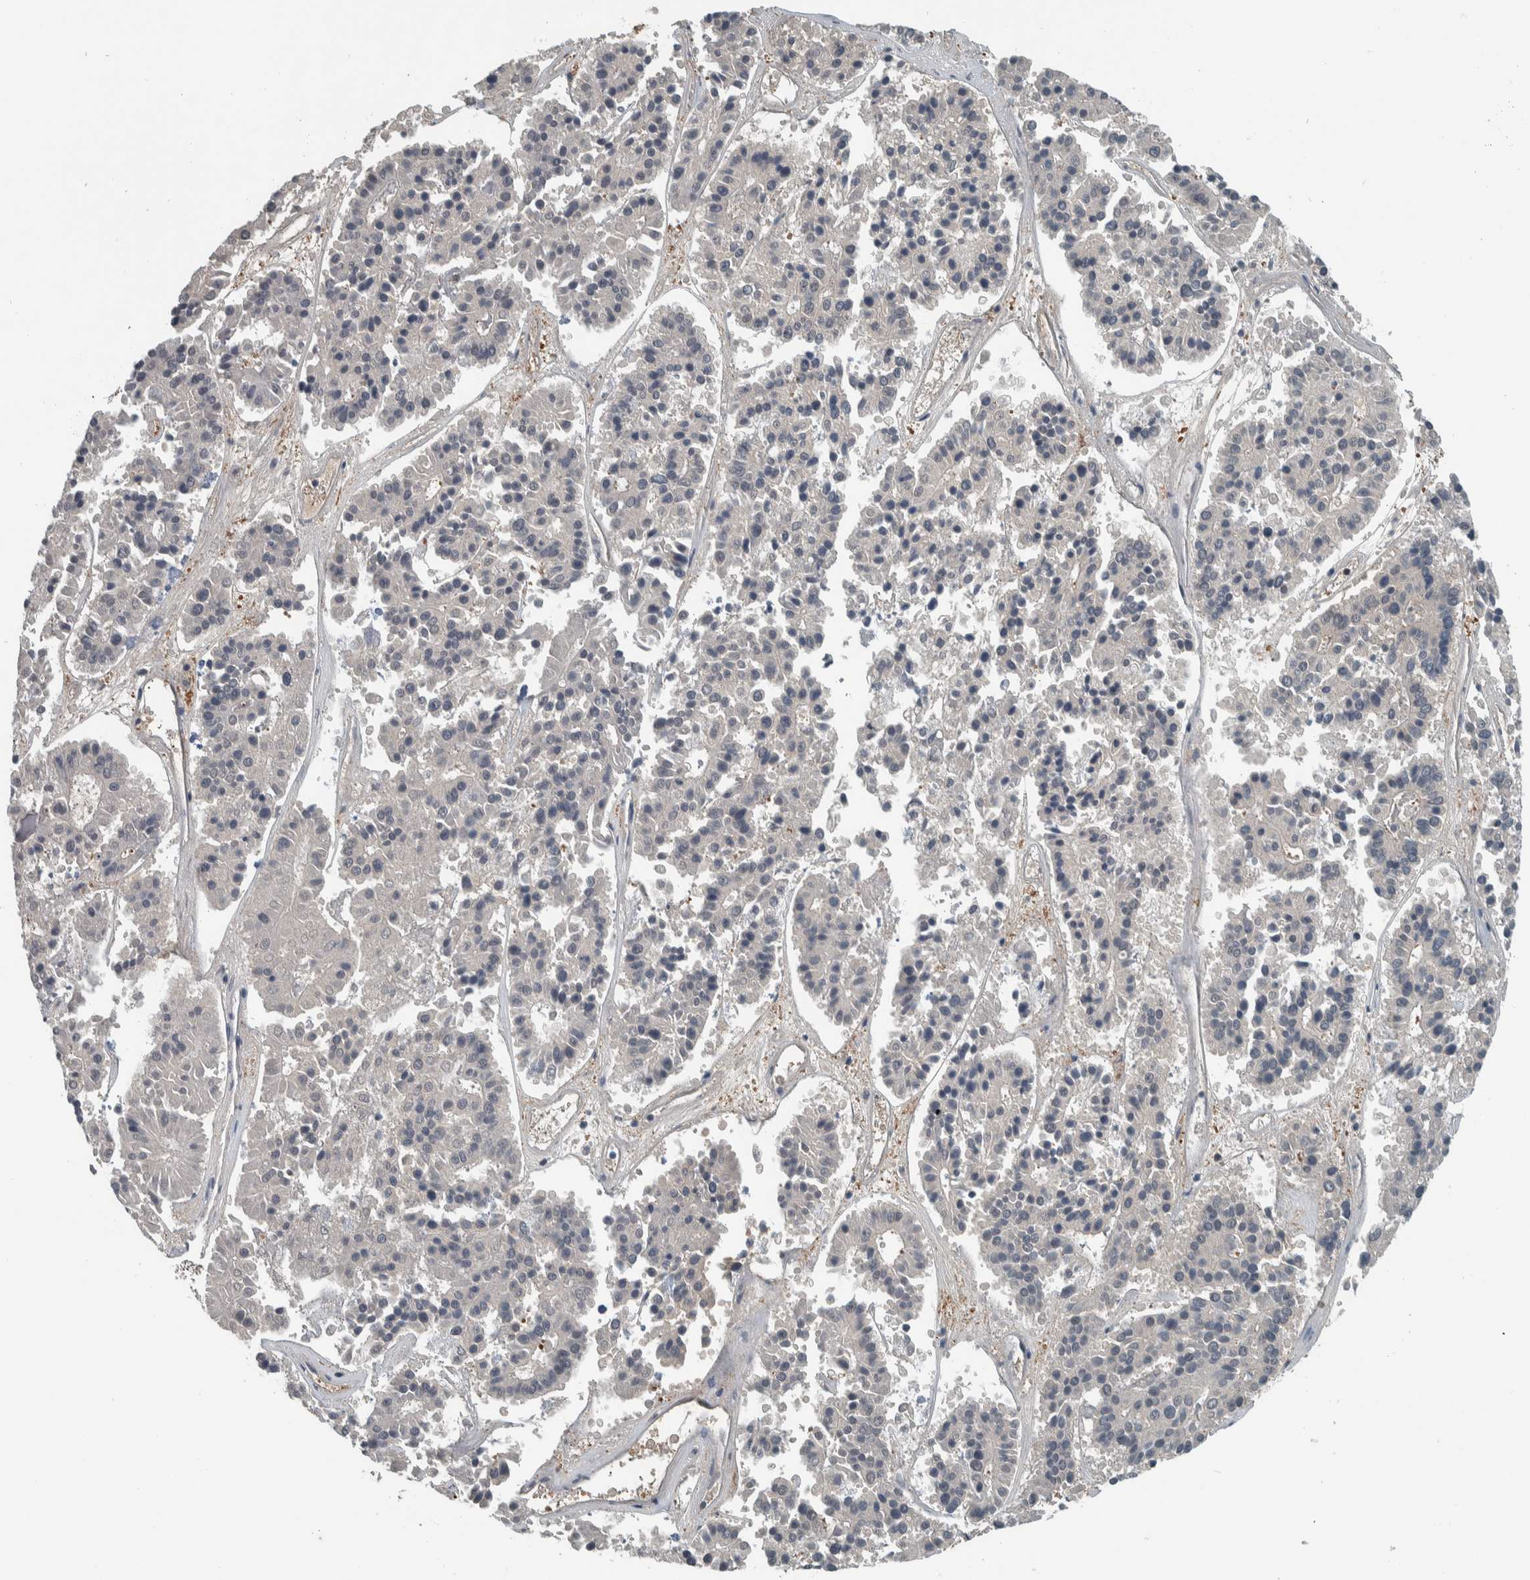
{"staining": {"intensity": "negative", "quantity": "none", "location": "none"}, "tissue": "pancreatic cancer", "cell_type": "Tumor cells", "image_type": "cancer", "snomed": [{"axis": "morphology", "description": "Adenocarcinoma, NOS"}, {"axis": "topography", "description": "Pancreas"}], "caption": "An immunohistochemistry (IHC) photomicrograph of adenocarcinoma (pancreatic) is shown. There is no staining in tumor cells of adenocarcinoma (pancreatic).", "gene": "ALAD", "patient": {"sex": "male", "age": 50}}